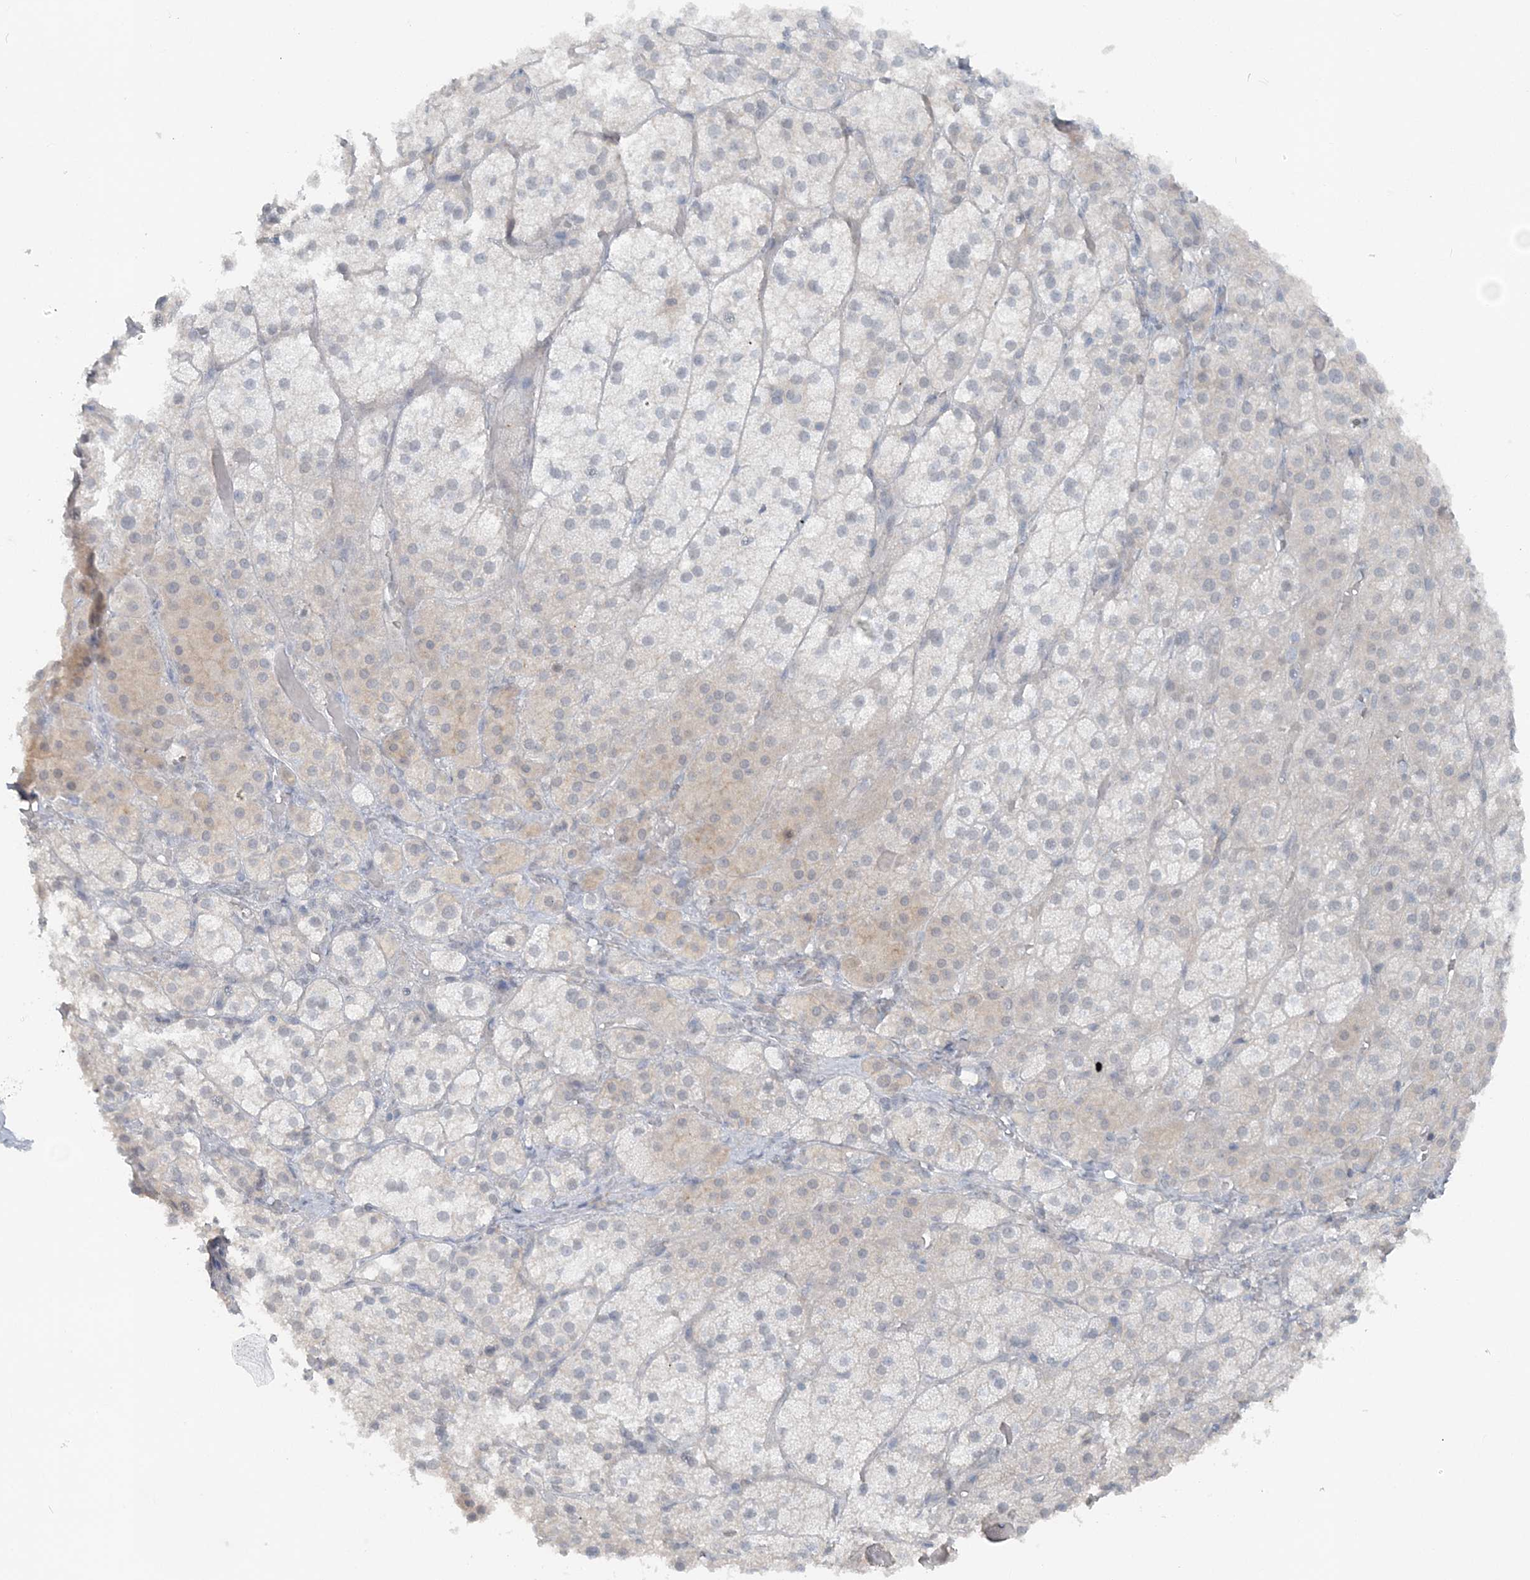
{"staining": {"intensity": "weak", "quantity": "<25%", "location": "cytoplasmic/membranous,nuclear"}, "tissue": "adrenal gland", "cell_type": "Glandular cells", "image_type": "normal", "snomed": [{"axis": "morphology", "description": "Normal tissue, NOS"}, {"axis": "topography", "description": "Adrenal gland"}], "caption": "An IHC histopathology image of unremarkable adrenal gland is shown. There is no staining in glandular cells of adrenal gland. (Brightfield microscopy of DAB immunohistochemistry (IHC) at high magnification).", "gene": "ATP11A", "patient": {"sex": "male", "age": 57}}